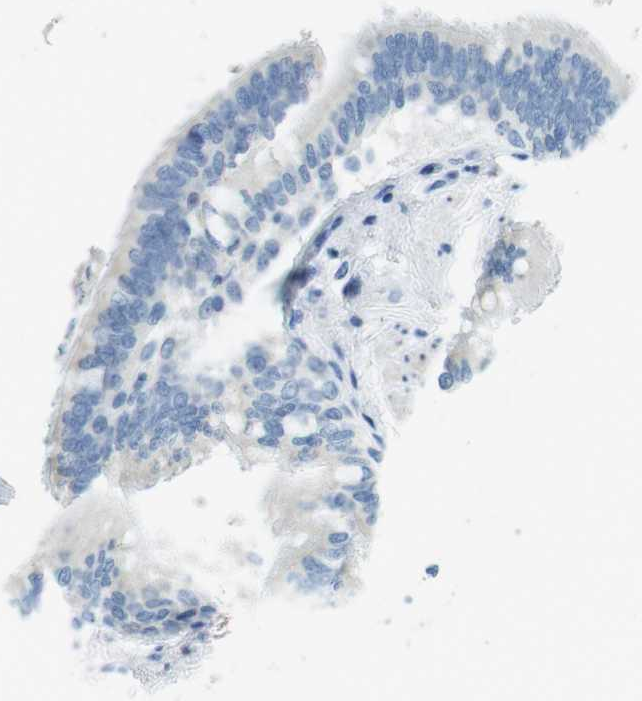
{"staining": {"intensity": "moderate", "quantity": "25%-75%", "location": "cytoplasmic/membranous"}, "tissue": "bronchus", "cell_type": "Respiratory epithelial cells", "image_type": "normal", "snomed": [{"axis": "morphology", "description": "Normal tissue, NOS"}, {"axis": "topography", "description": "Bronchus"}, {"axis": "topography", "description": "Lung"}], "caption": "IHC histopathology image of normal human bronchus stained for a protein (brown), which reveals medium levels of moderate cytoplasmic/membranous staining in about 25%-75% of respiratory epithelial cells.", "gene": "ASIC5", "patient": {"sex": "male", "age": 64}}